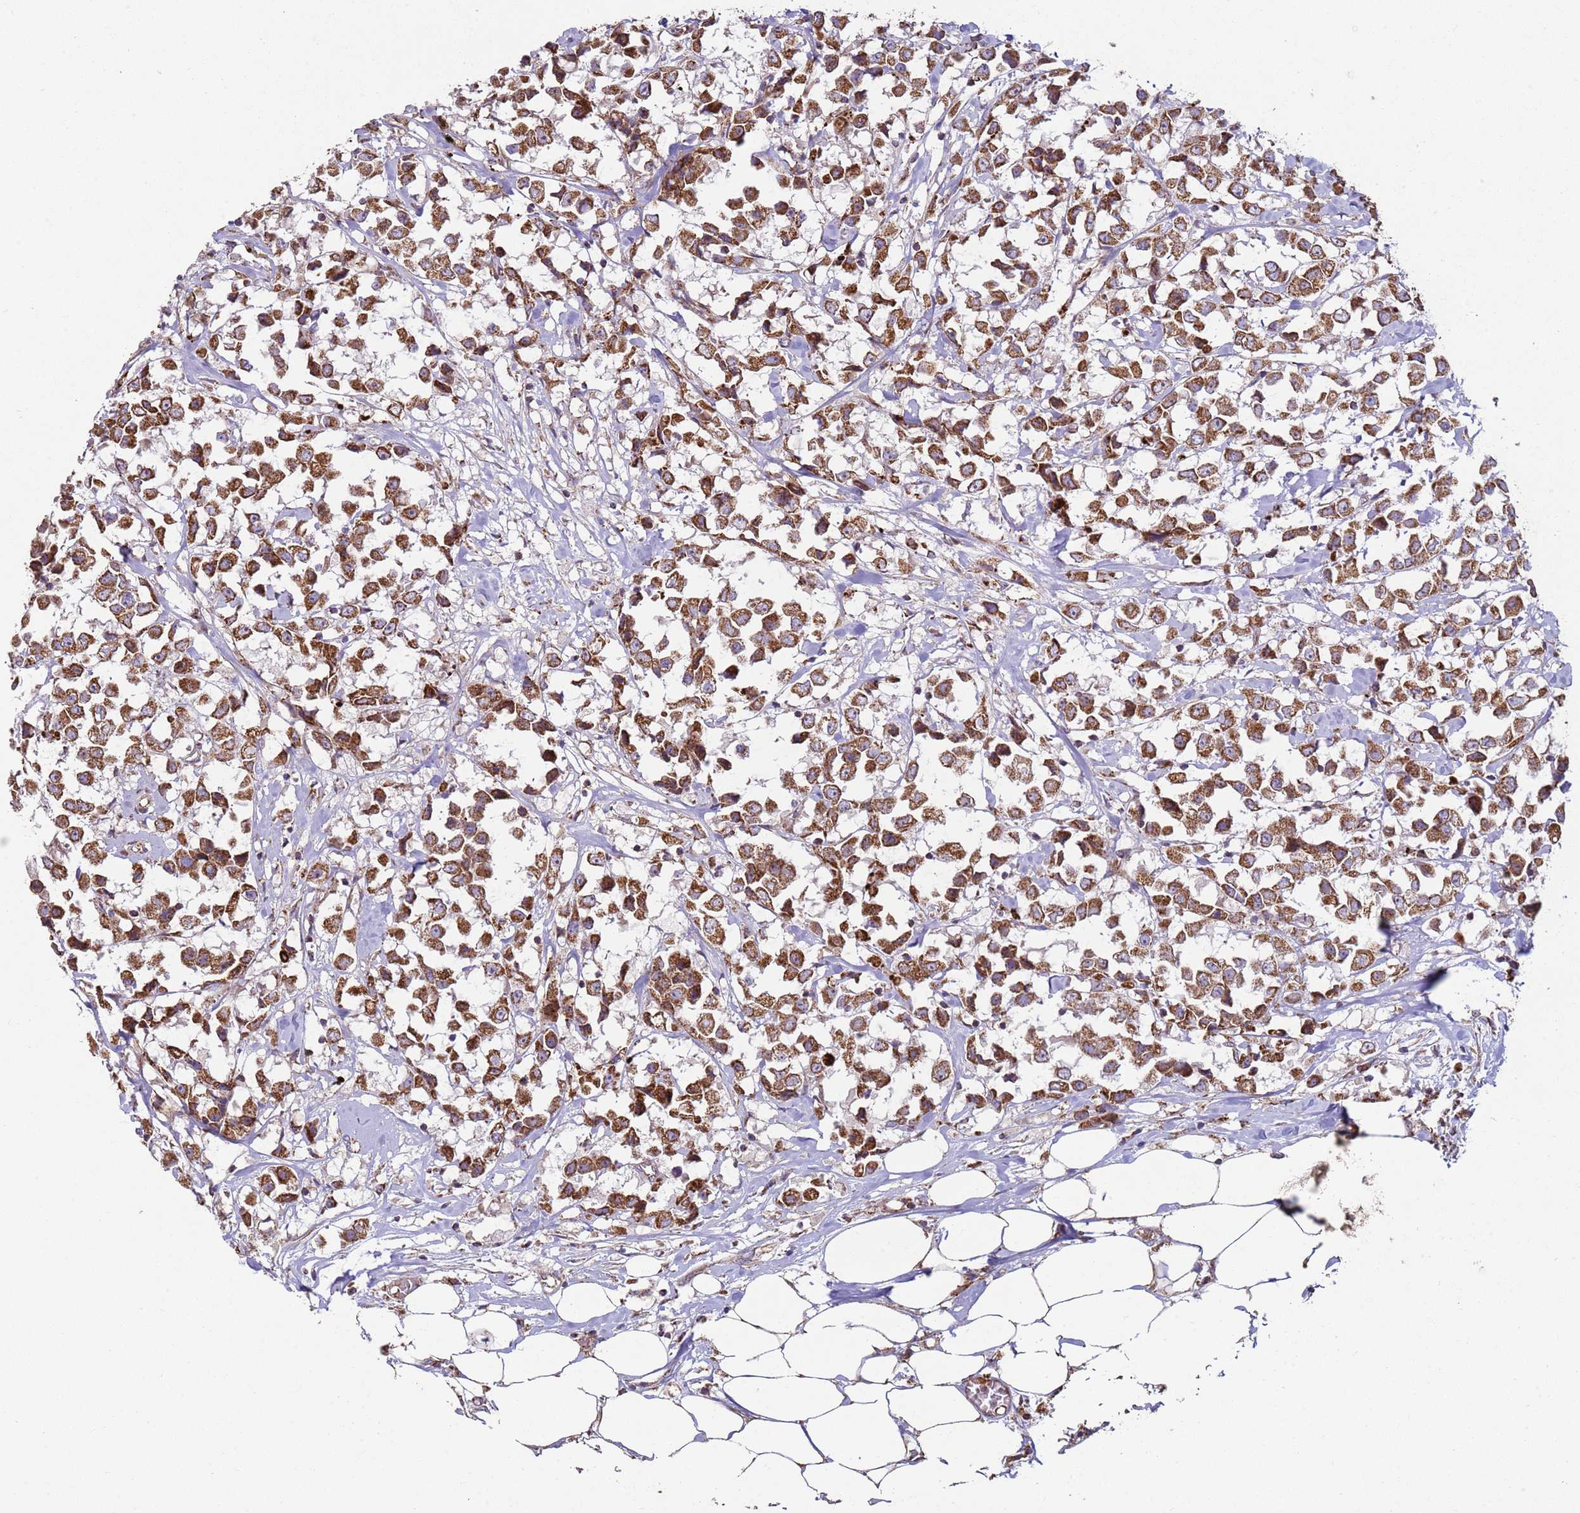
{"staining": {"intensity": "strong", "quantity": ">75%", "location": "cytoplasmic/membranous"}, "tissue": "breast cancer", "cell_type": "Tumor cells", "image_type": "cancer", "snomed": [{"axis": "morphology", "description": "Duct carcinoma"}, {"axis": "topography", "description": "Breast"}], "caption": "An image of breast intraductal carcinoma stained for a protein demonstrates strong cytoplasmic/membranous brown staining in tumor cells.", "gene": "FBXO33", "patient": {"sex": "female", "age": 61}}